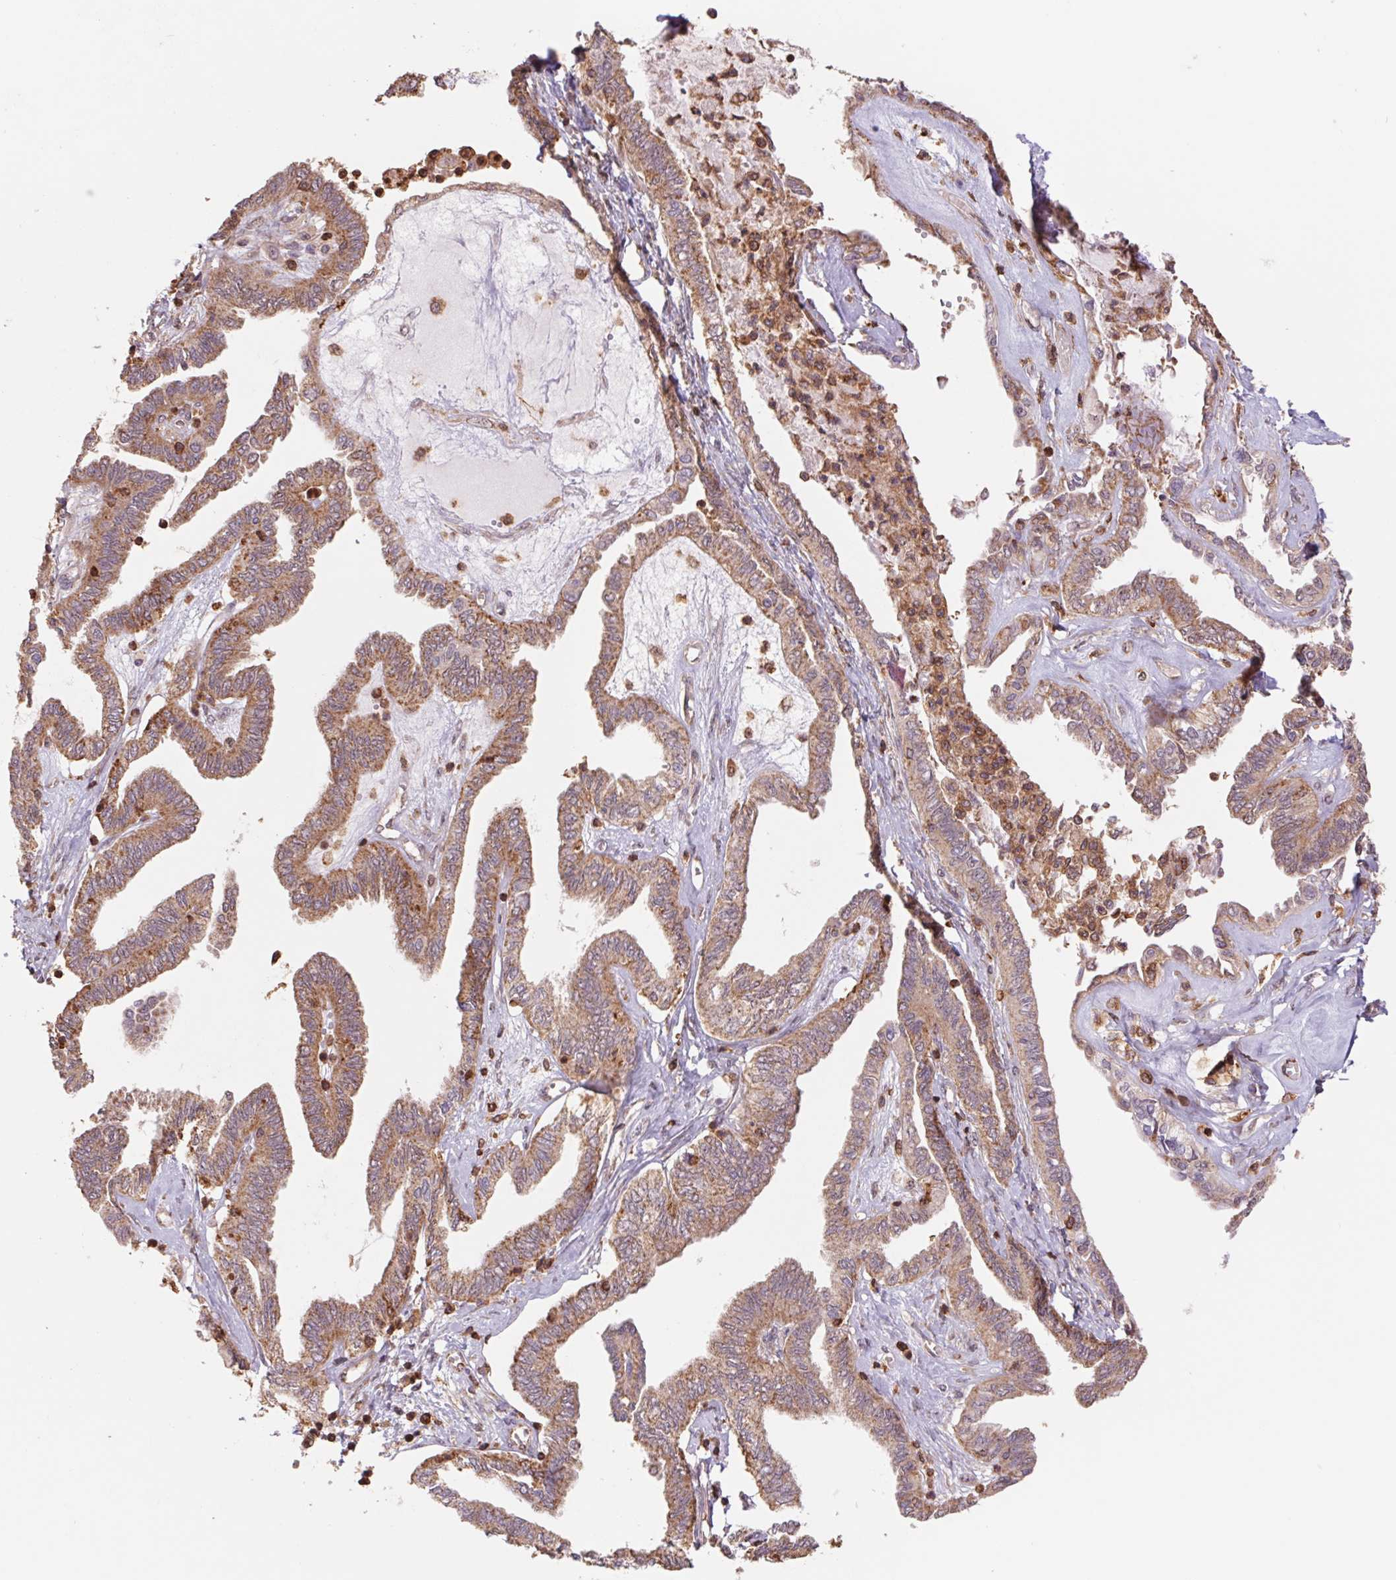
{"staining": {"intensity": "moderate", "quantity": ">75%", "location": "cytoplasmic/membranous"}, "tissue": "ovarian cancer", "cell_type": "Tumor cells", "image_type": "cancer", "snomed": [{"axis": "morphology", "description": "Carcinoma, endometroid"}, {"axis": "topography", "description": "Ovary"}], "caption": "Moderate cytoplasmic/membranous protein staining is present in about >75% of tumor cells in ovarian cancer (endometroid carcinoma).", "gene": "URM1", "patient": {"sex": "female", "age": 70}}